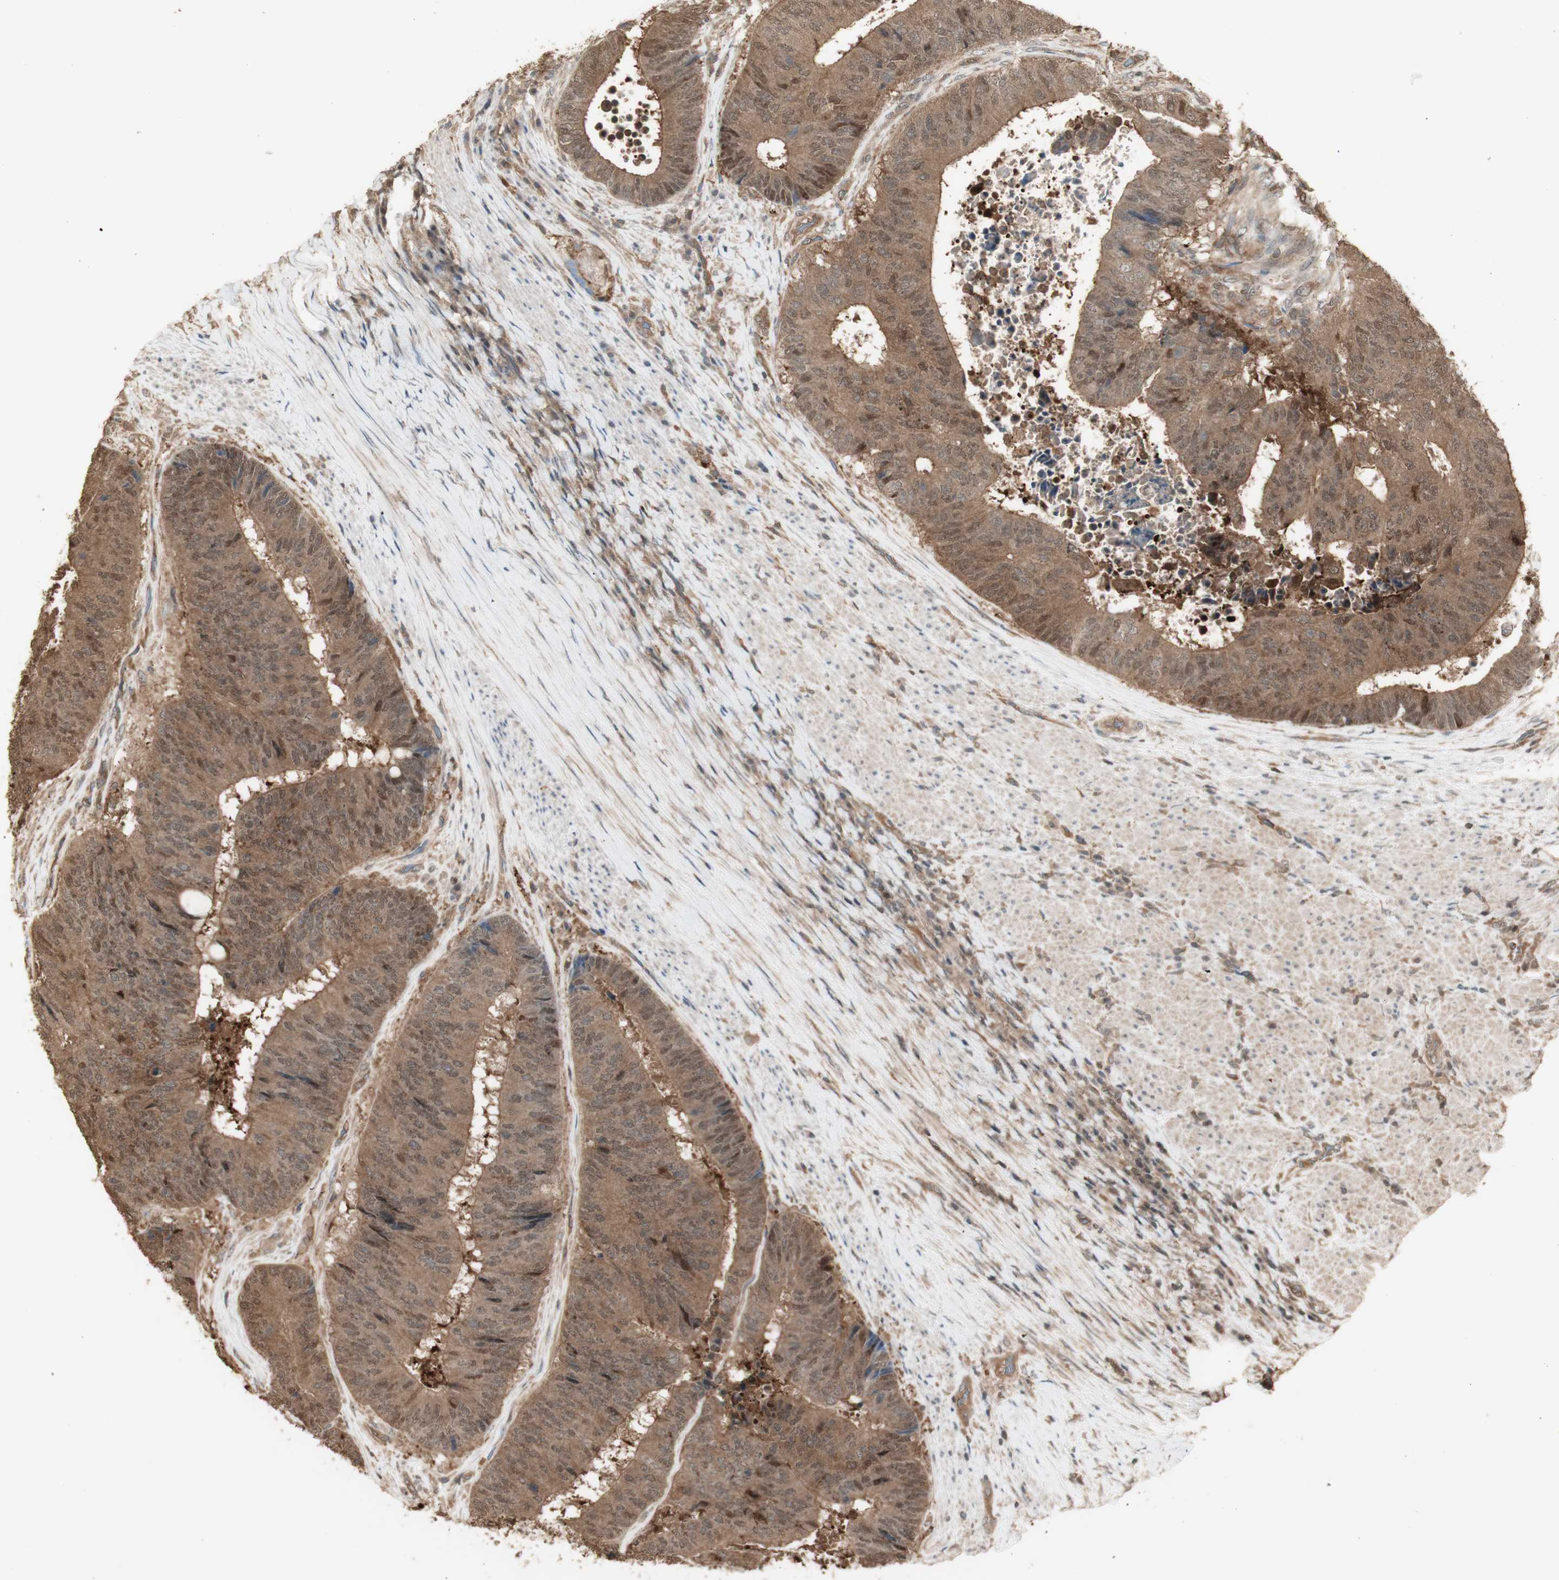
{"staining": {"intensity": "moderate", "quantity": ">75%", "location": "cytoplasmic/membranous,nuclear"}, "tissue": "colorectal cancer", "cell_type": "Tumor cells", "image_type": "cancer", "snomed": [{"axis": "morphology", "description": "Adenocarcinoma, NOS"}, {"axis": "topography", "description": "Rectum"}], "caption": "Moderate cytoplasmic/membranous and nuclear expression is appreciated in approximately >75% of tumor cells in colorectal cancer. (DAB IHC, brown staining for protein, blue staining for nuclei).", "gene": "YWHAB", "patient": {"sex": "male", "age": 72}}